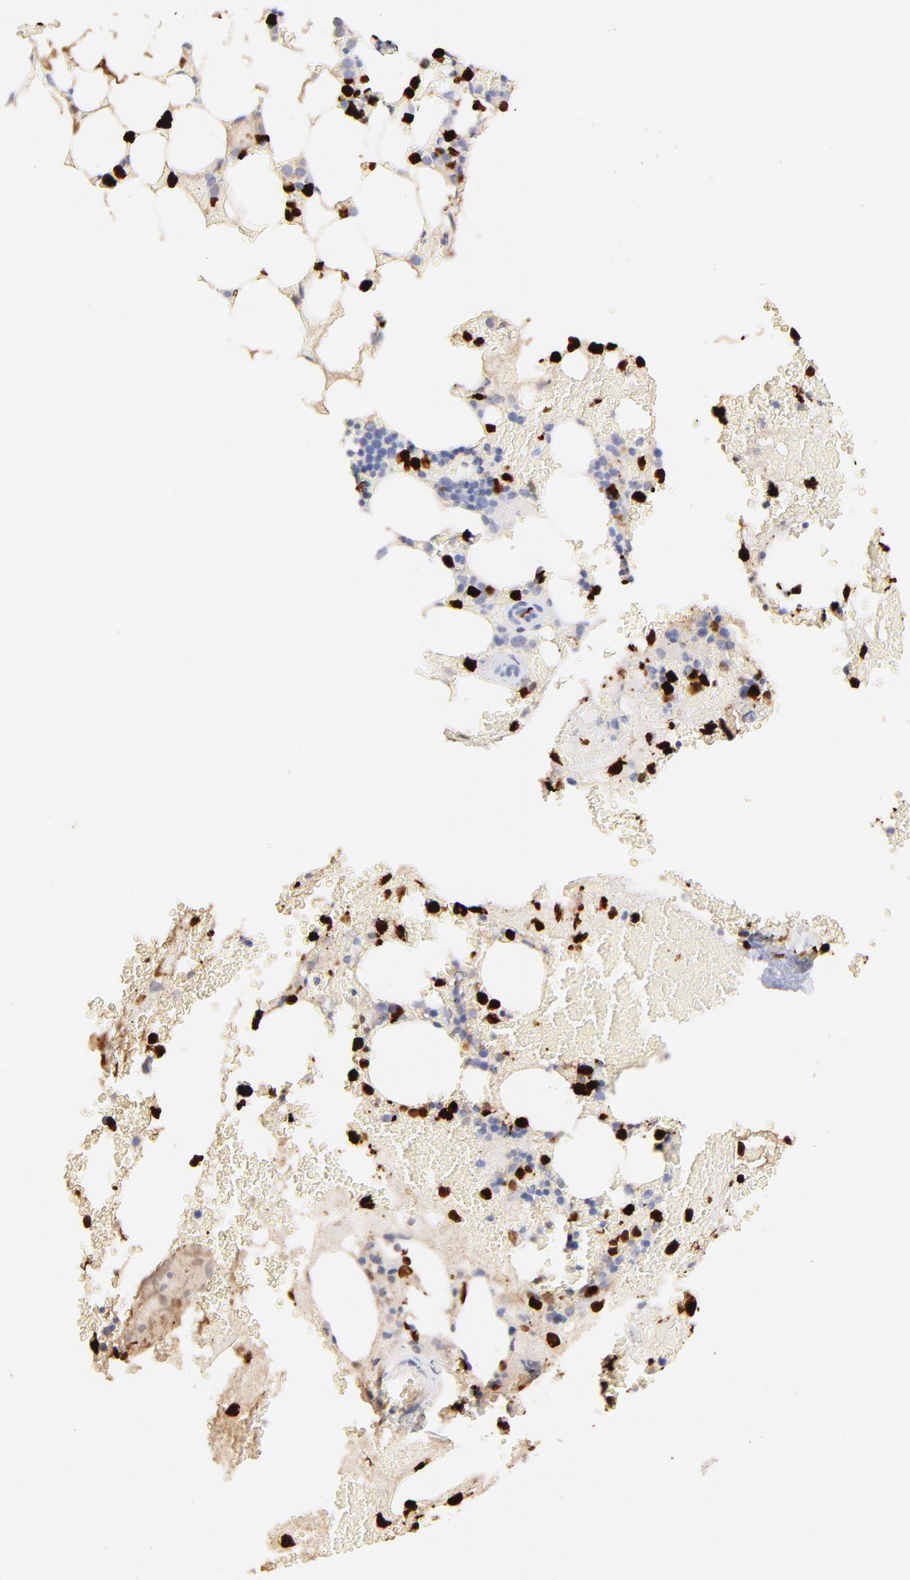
{"staining": {"intensity": "strong", "quantity": "25%-75%", "location": "cytoplasmic/membranous,nuclear"}, "tissue": "bone marrow", "cell_type": "Hematopoietic cells", "image_type": "normal", "snomed": [{"axis": "morphology", "description": "Normal tissue, NOS"}, {"axis": "topography", "description": "Bone marrow"}], "caption": "Immunohistochemistry staining of benign bone marrow, which reveals high levels of strong cytoplasmic/membranous,nuclear positivity in approximately 25%-75% of hematopoietic cells indicating strong cytoplasmic/membranous,nuclear protein staining. The staining was performed using DAB (3,3'-diaminobenzidine) (brown) for protein detection and nuclei were counterstained in hematoxylin (blue).", "gene": "S100A12", "patient": {"sex": "female", "age": 73}}